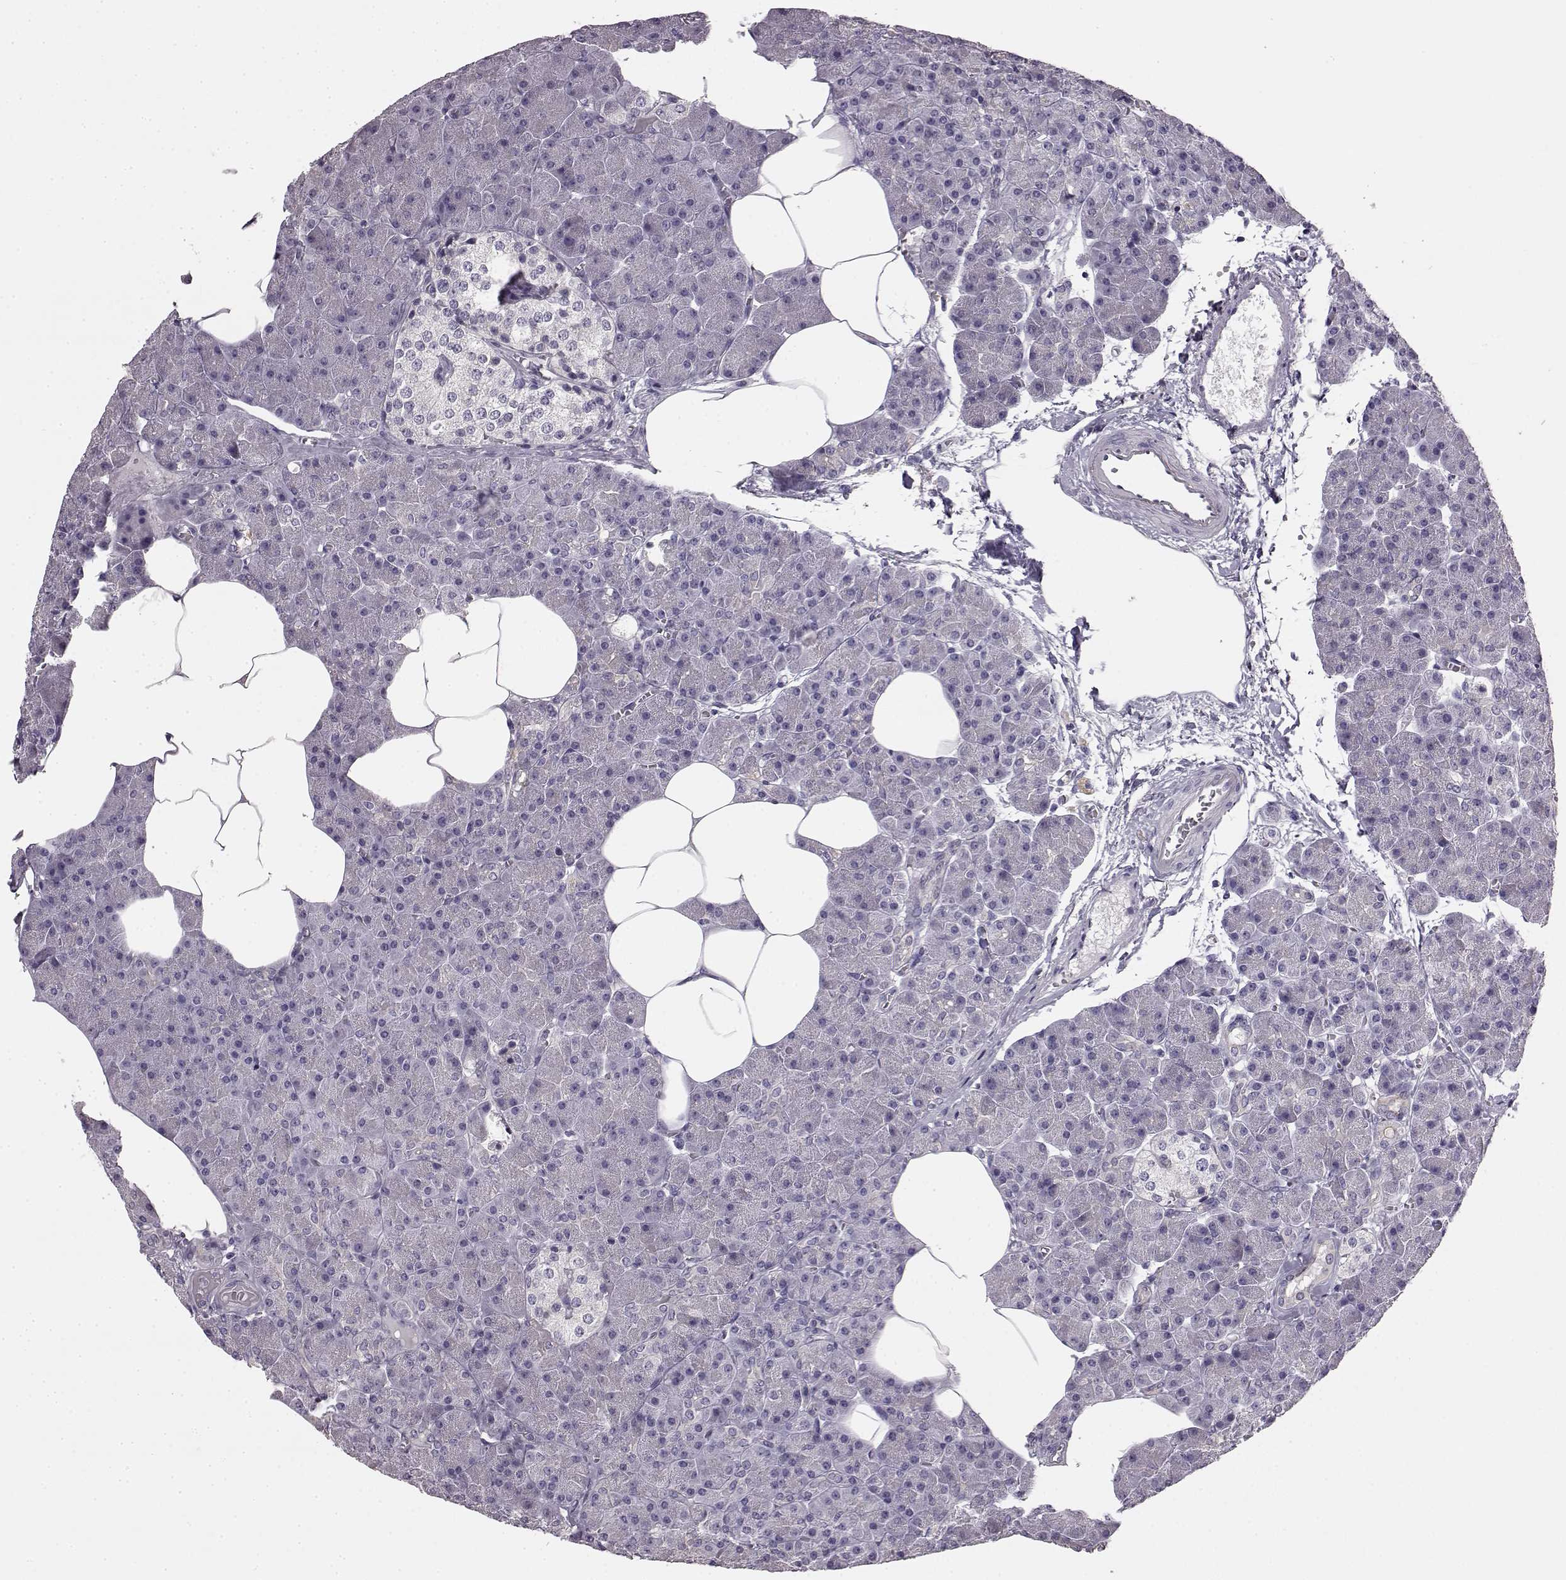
{"staining": {"intensity": "negative", "quantity": "none", "location": "none"}, "tissue": "pancreas", "cell_type": "Exocrine glandular cells", "image_type": "normal", "snomed": [{"axis": "morphology", "description": "Normal tissue, NOS"}, {"axis": "topography", "description": "Pancreas"}], "caption": "Micrograph shows no protein positivity in exocrine glandular cells of unremarkable pancreas. (Brightfield microscopy of DAB (3,3'-diaminobenzidine) immunohistochemistry at high magnification).", "gene": "KRT81", "patient": {"sex": "female", "age": 45}}